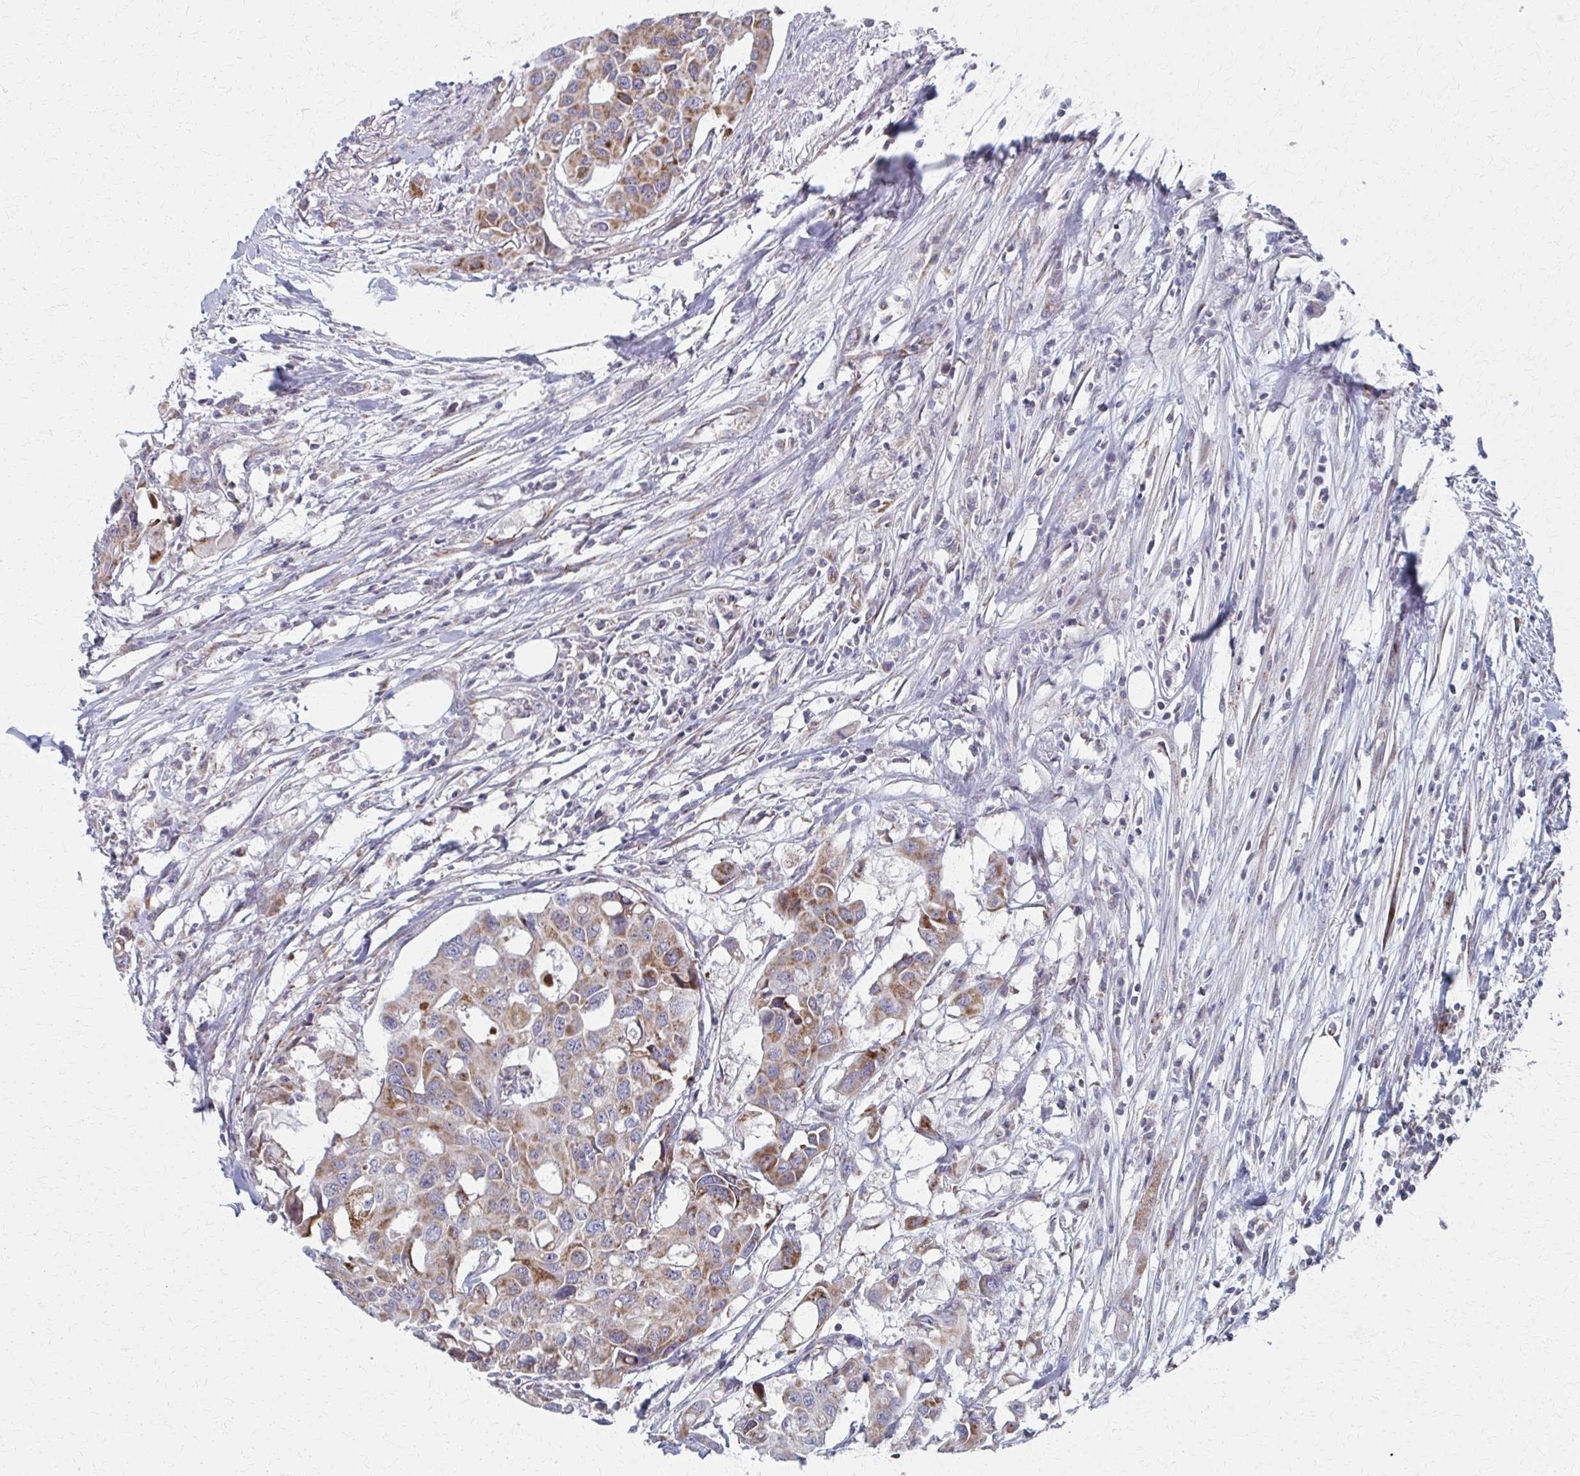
{"staining": {"intensity": "moderate", "quantity": "25%-75%", "location": "cytoplasmic/membranous"}, "tissue": "colorectal cancer", "cell_type": "Tumor cells", "image_type": "cancer", "snomed": [{"axis": "morphology", "description": "Adenocarcinoma, NOS"}, {"axis": "topography", "description": "Colon"}], "caption": "Protein analysis of colorectal cancer tissue demonstrates moderate cytoplasmic/membranous staining in about 25%-75% of tumor cells.", "gene": "FAHD1", "patient": {"sex": "male", "age": 77}}